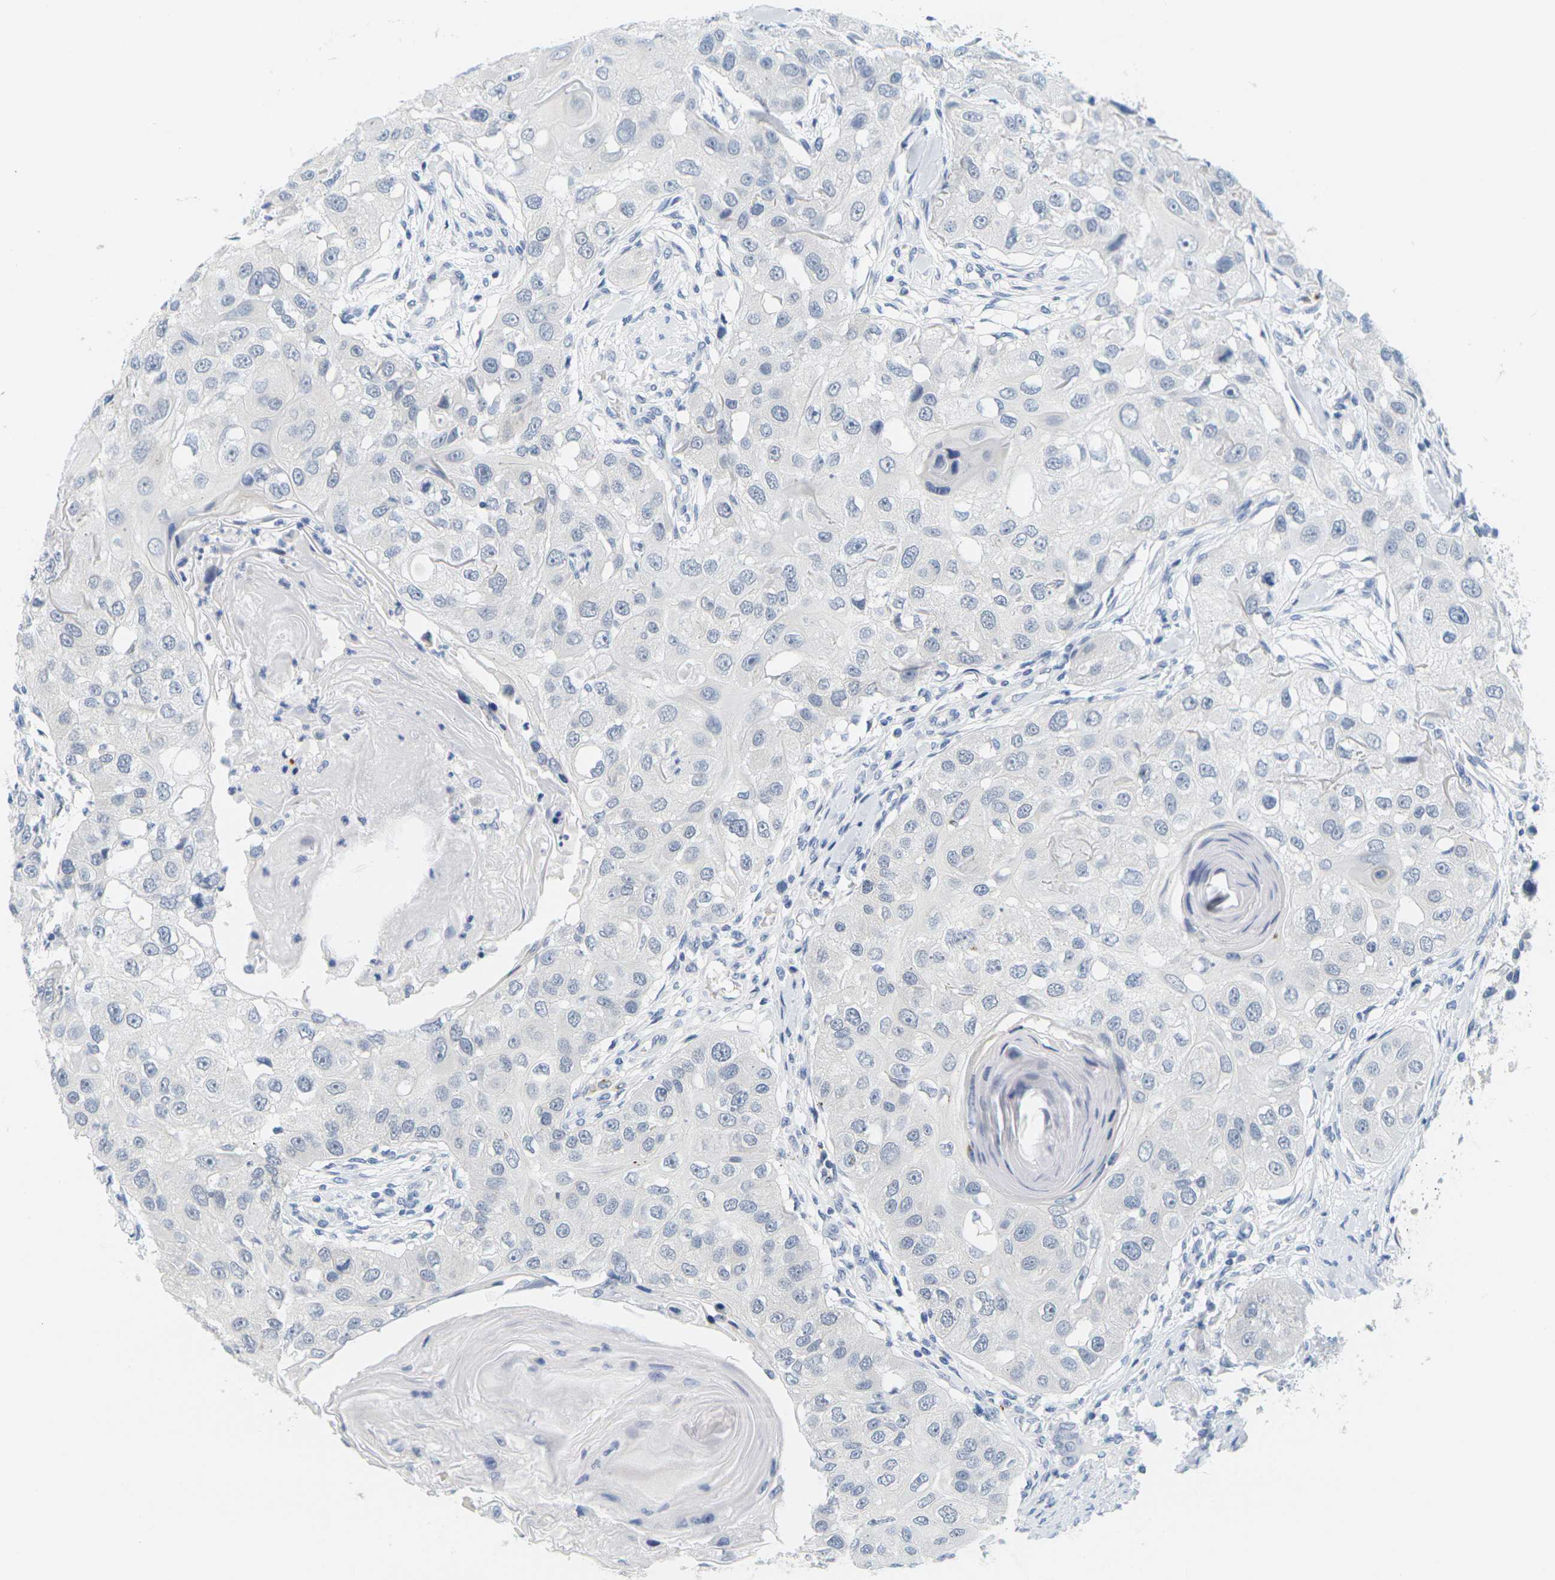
{"staining": {"intensity": "negative", "quantity": "none", "location": "none"}, "tissue": "head and neck cancer", "cell_type": "Tumor cells", "image_type": "cancer", "snomed": [{"axis": "morphology", "description": "Normal tissue, NOS"}, {"axis": "morphology", "description": "Squamous cell carcinoma, NOS"}, {"axis": "topography", "description": "Skeletal muscle"}, {"axis": "topography", "description": "Head-Neck"}], "caption": "Head and neck cancer (squamous cell carcinoma) stained for a protein using IHC reveals no positivity tumor cells.", "gene": "HLA-DOB", "patient": {"sex": "male", "age": 51}}